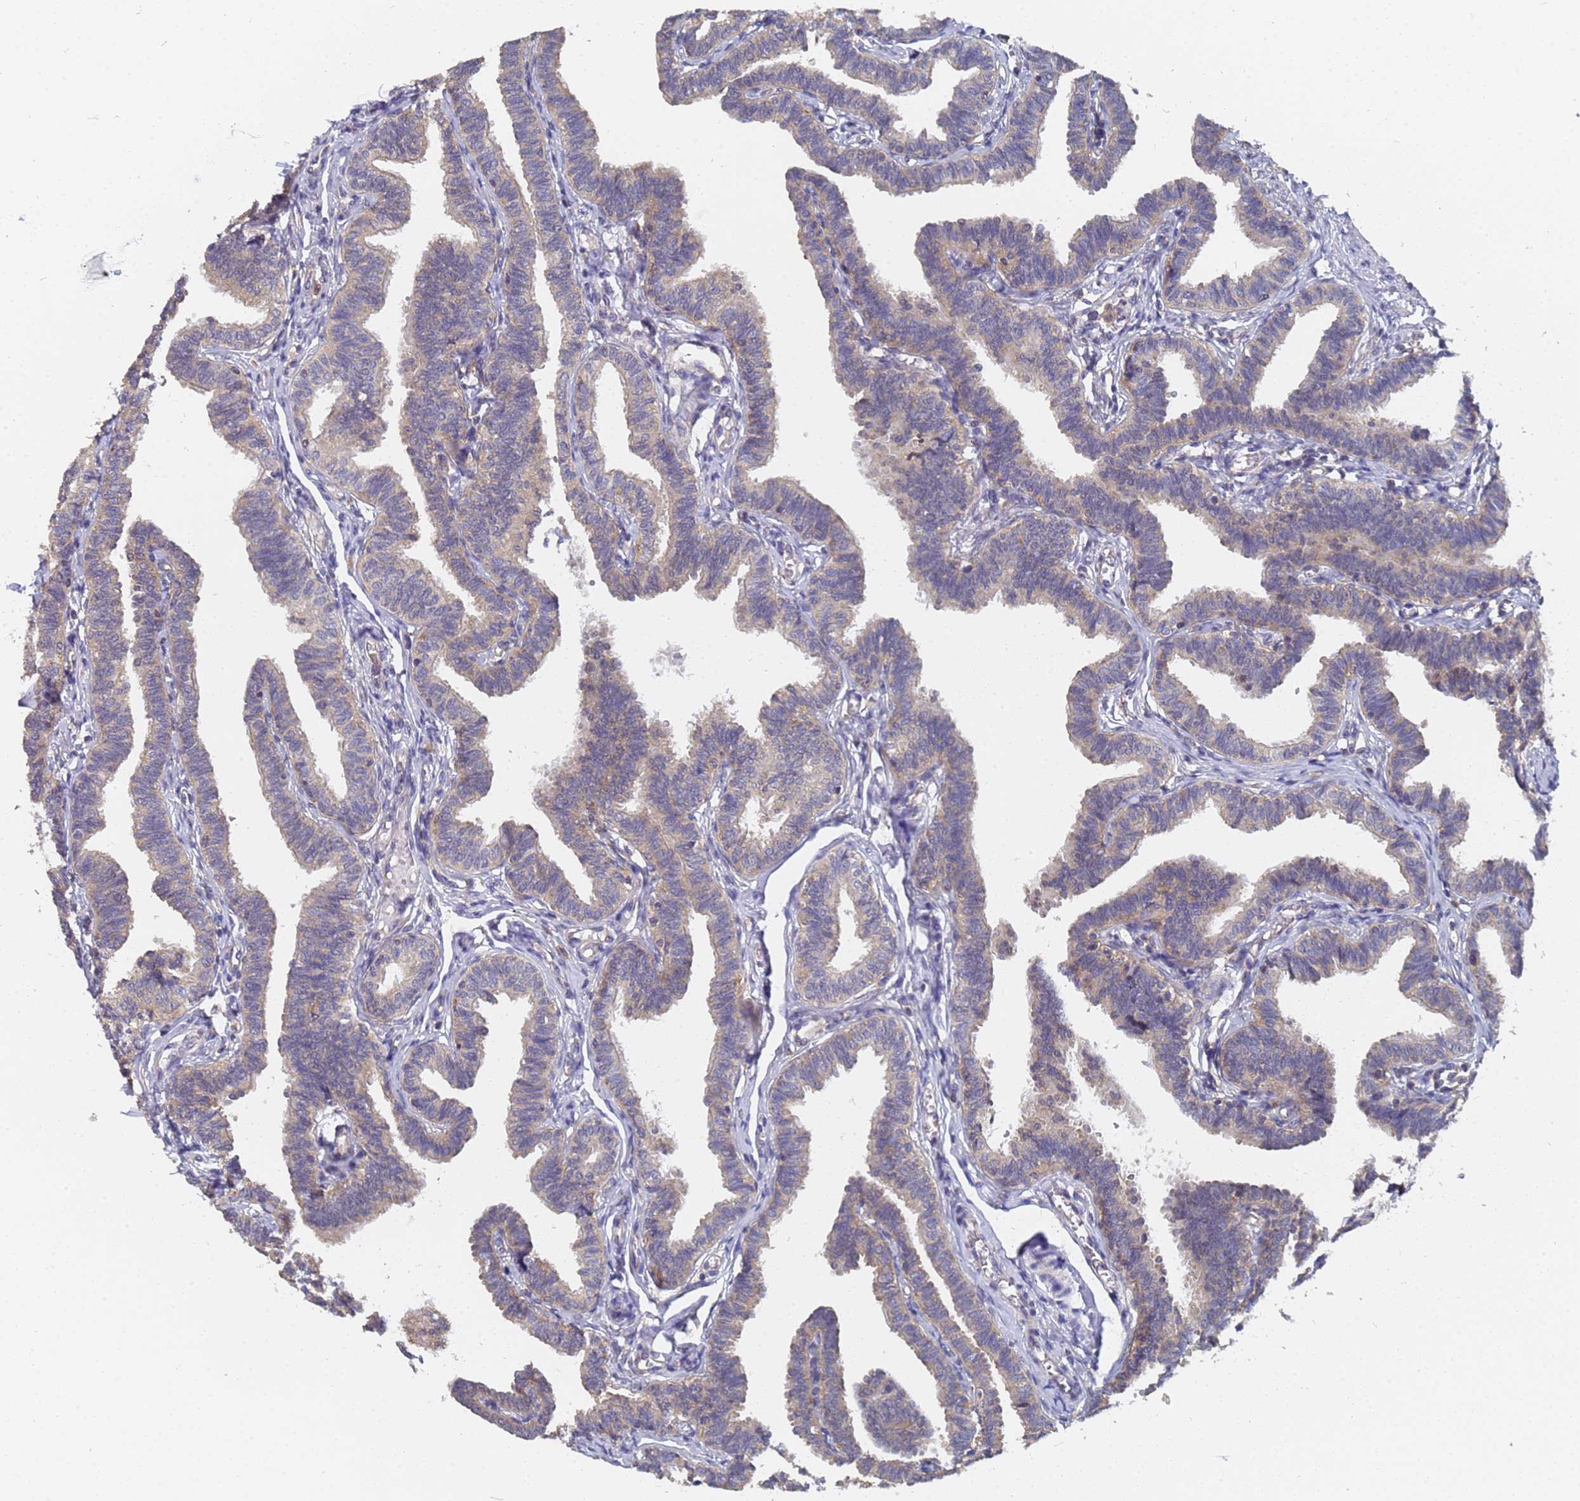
{"staining": {"intensity": "weak", "quantity": "25%-75%", "location": "cytoplasmic/membranous"}, "tissue": "fallopian tube", "cell_type": "Glandular cells", "image_type": "normal", "snomed": [{"axis": "morphology", "description": "Normal tissue, NOS"}, {"axis": "topography", "description": "Fallopian tube"}, {"axis": "topography", "description": "Ovary"}], "caption": "IHC (DAB (3,3'-diaminobenzidine)) staining of benign fallopian tube shows weak cytoplasmic/membranous protein positivity in approximately 25%-75% of glandular cells. Using DAB (3,3'-diaminobenzidine) (brown) and hematoxylin (blue) stains, captured at high magnification using brightfield microscopy.", "gene": "ALS2CL", "patient": {"sex": "female", "age": 23}}